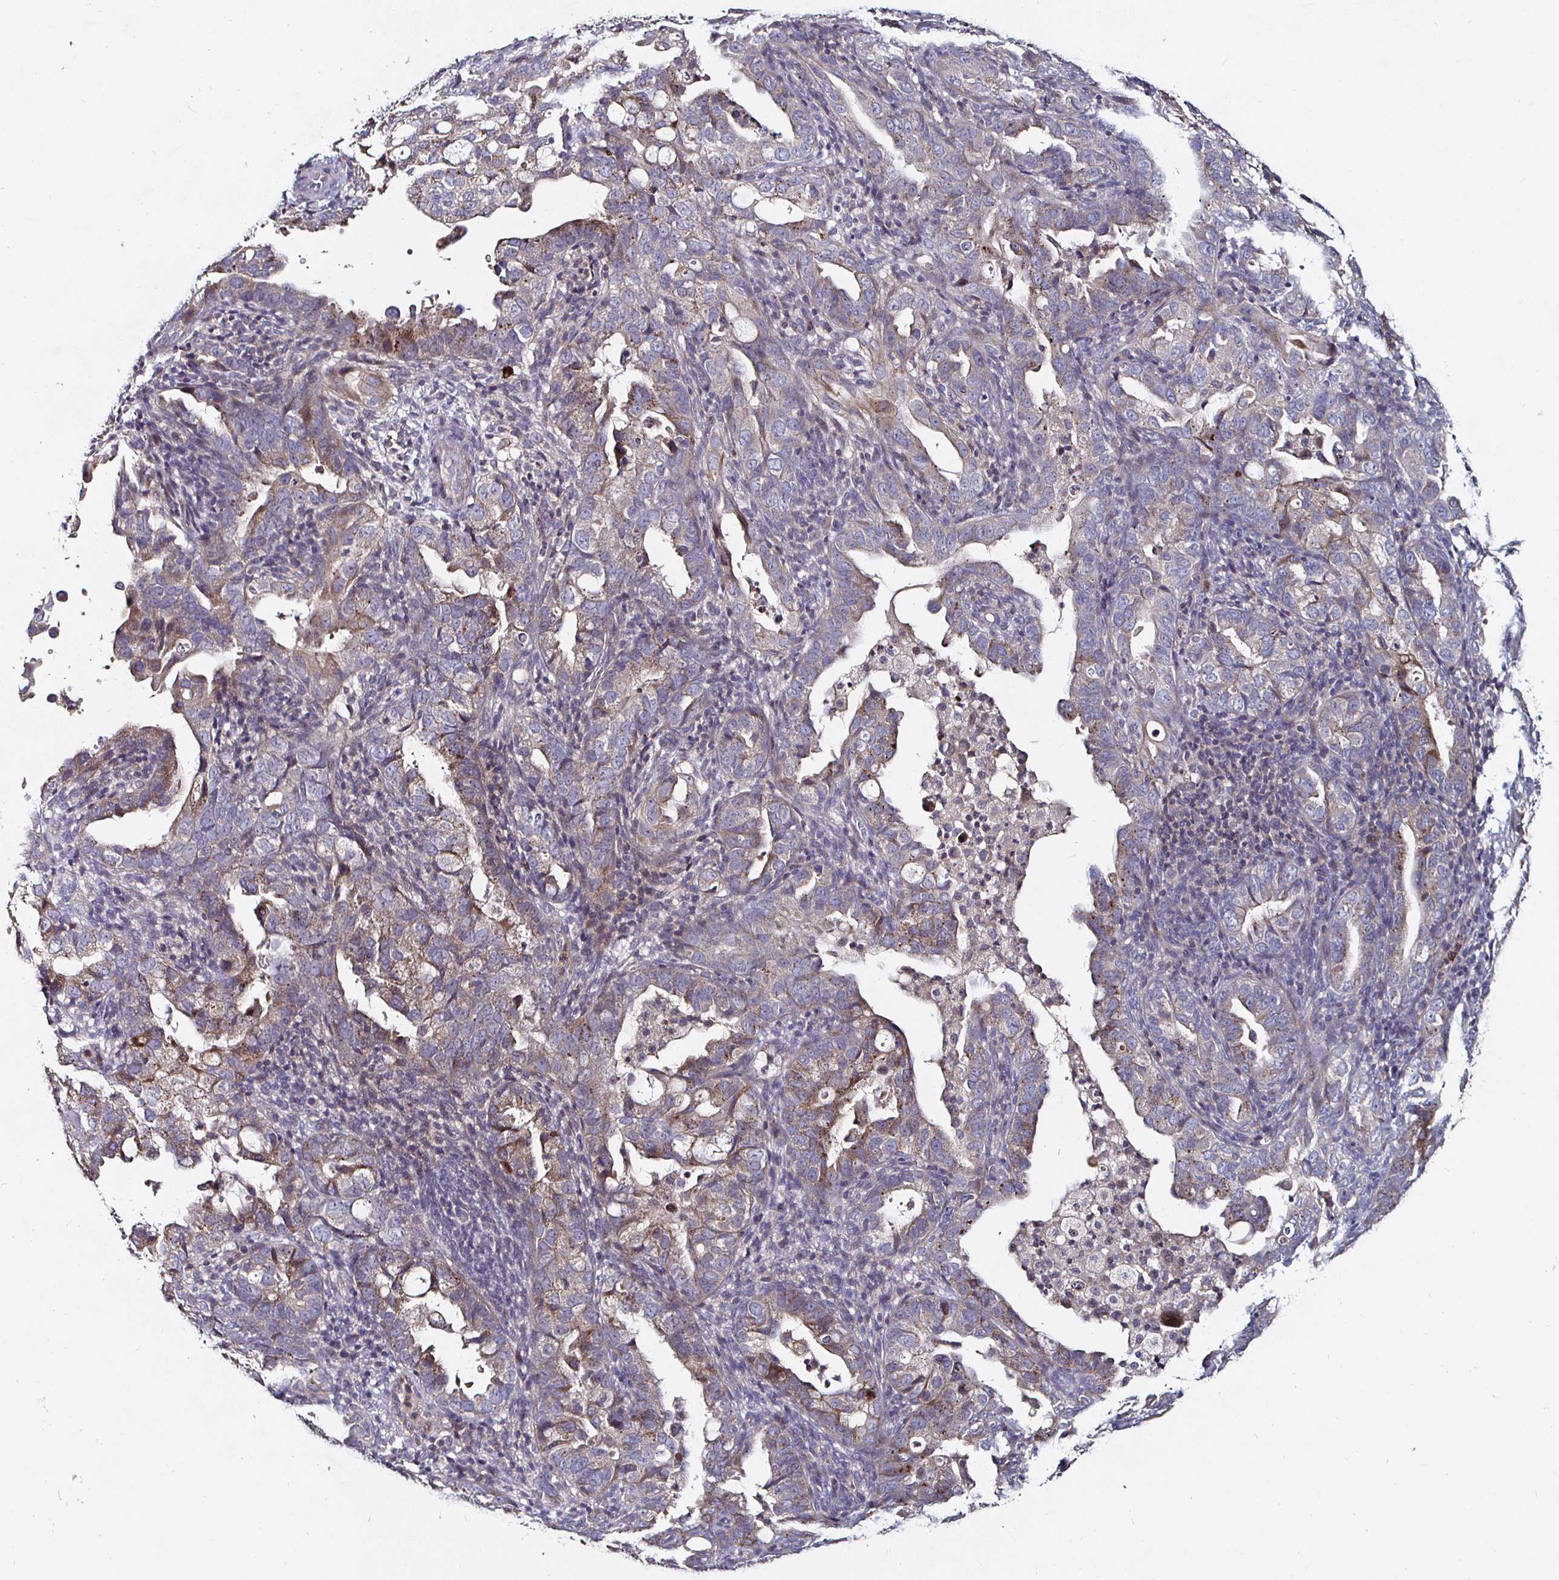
{"staining": {"intensity": "moderate", "quantity": "25%-75%", "location": "cytoplasmic/membranous"}, "tissue": "endometrial cancer", "cell_type": "Tumor cells", "image_type": "cancer", "snomed": [{"axis": "morphology", "description": "Adenocarcinoma, NOS"}, {"axis": "topography", "description": "Endometrium"}], "caption": "IHC (DAB (3,3'-diaminobenzidine)) staining of human endometrial cancer (adenocarcinoma) shows moderate cytoplasmic/membranous protein positivity in approximately 25%-75% of tumor cells.", "gene": "NRSN1", "patient": {"sex": "female", "age": 57}}